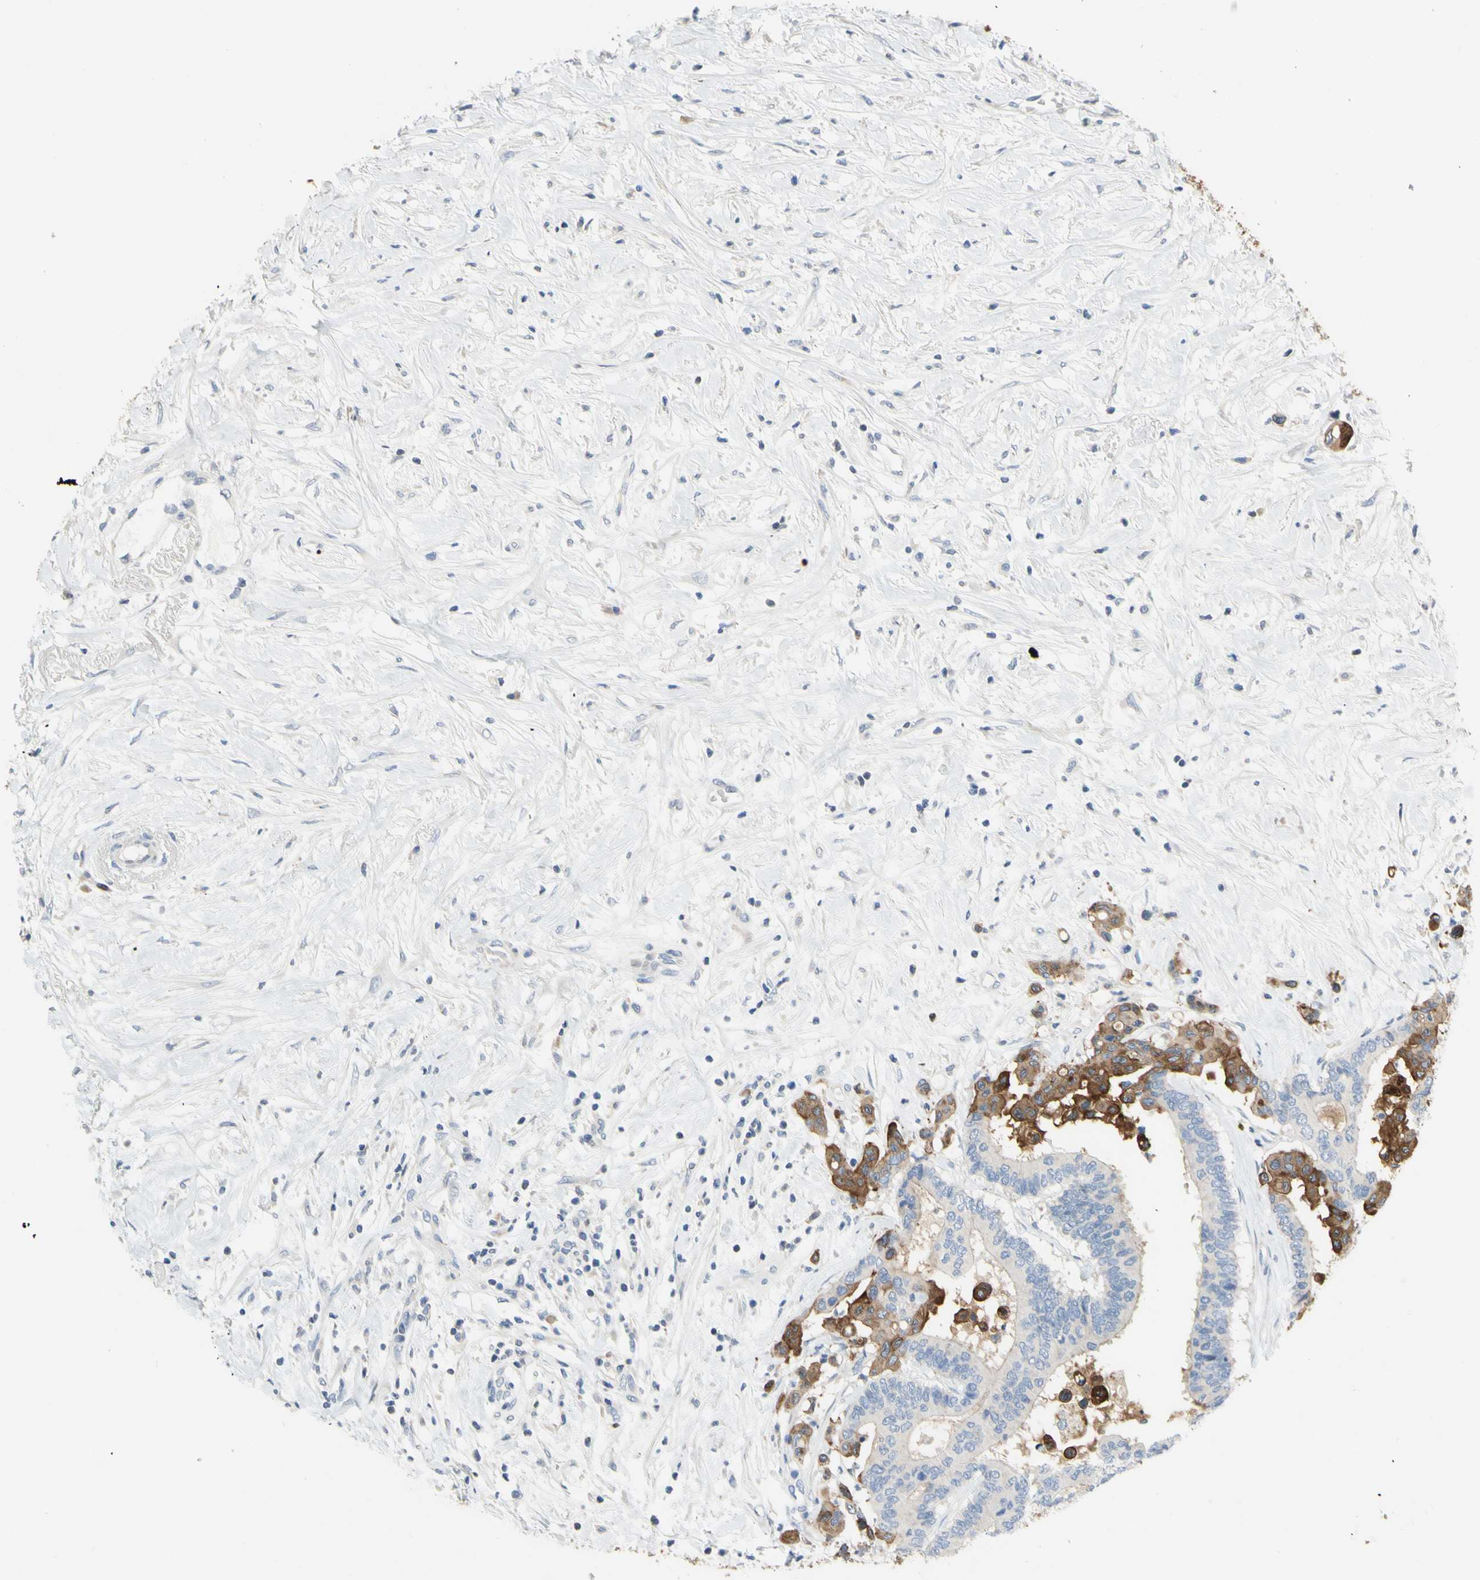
{"staining": {"intensity": "moderate", "quantity": "25%-75%", "location": "cytoplasmic/membranous"}, "tissue": "colorectal cancer", "cell_type": "Tumor cells", "image_type": "cancer", "snomed": [{"axis": "morphology", "description": "Normal tissue, NOS"}, {"axis": "morphology", "description": "Adenocarcinoma, NOS"}, {"axis": "topography", "description": "Colon"}], "caption": "Immunohistochemistry (IHC) histopathology image of adenocarcinoma (colorectal) stained for a protein (brown), which shows medium levels of moderate cytoplasmic/membranous positivity in about 25%-75% of tumor cells.", "gene": "MUC1", "patient": {"sex": "male", "age": 82}}